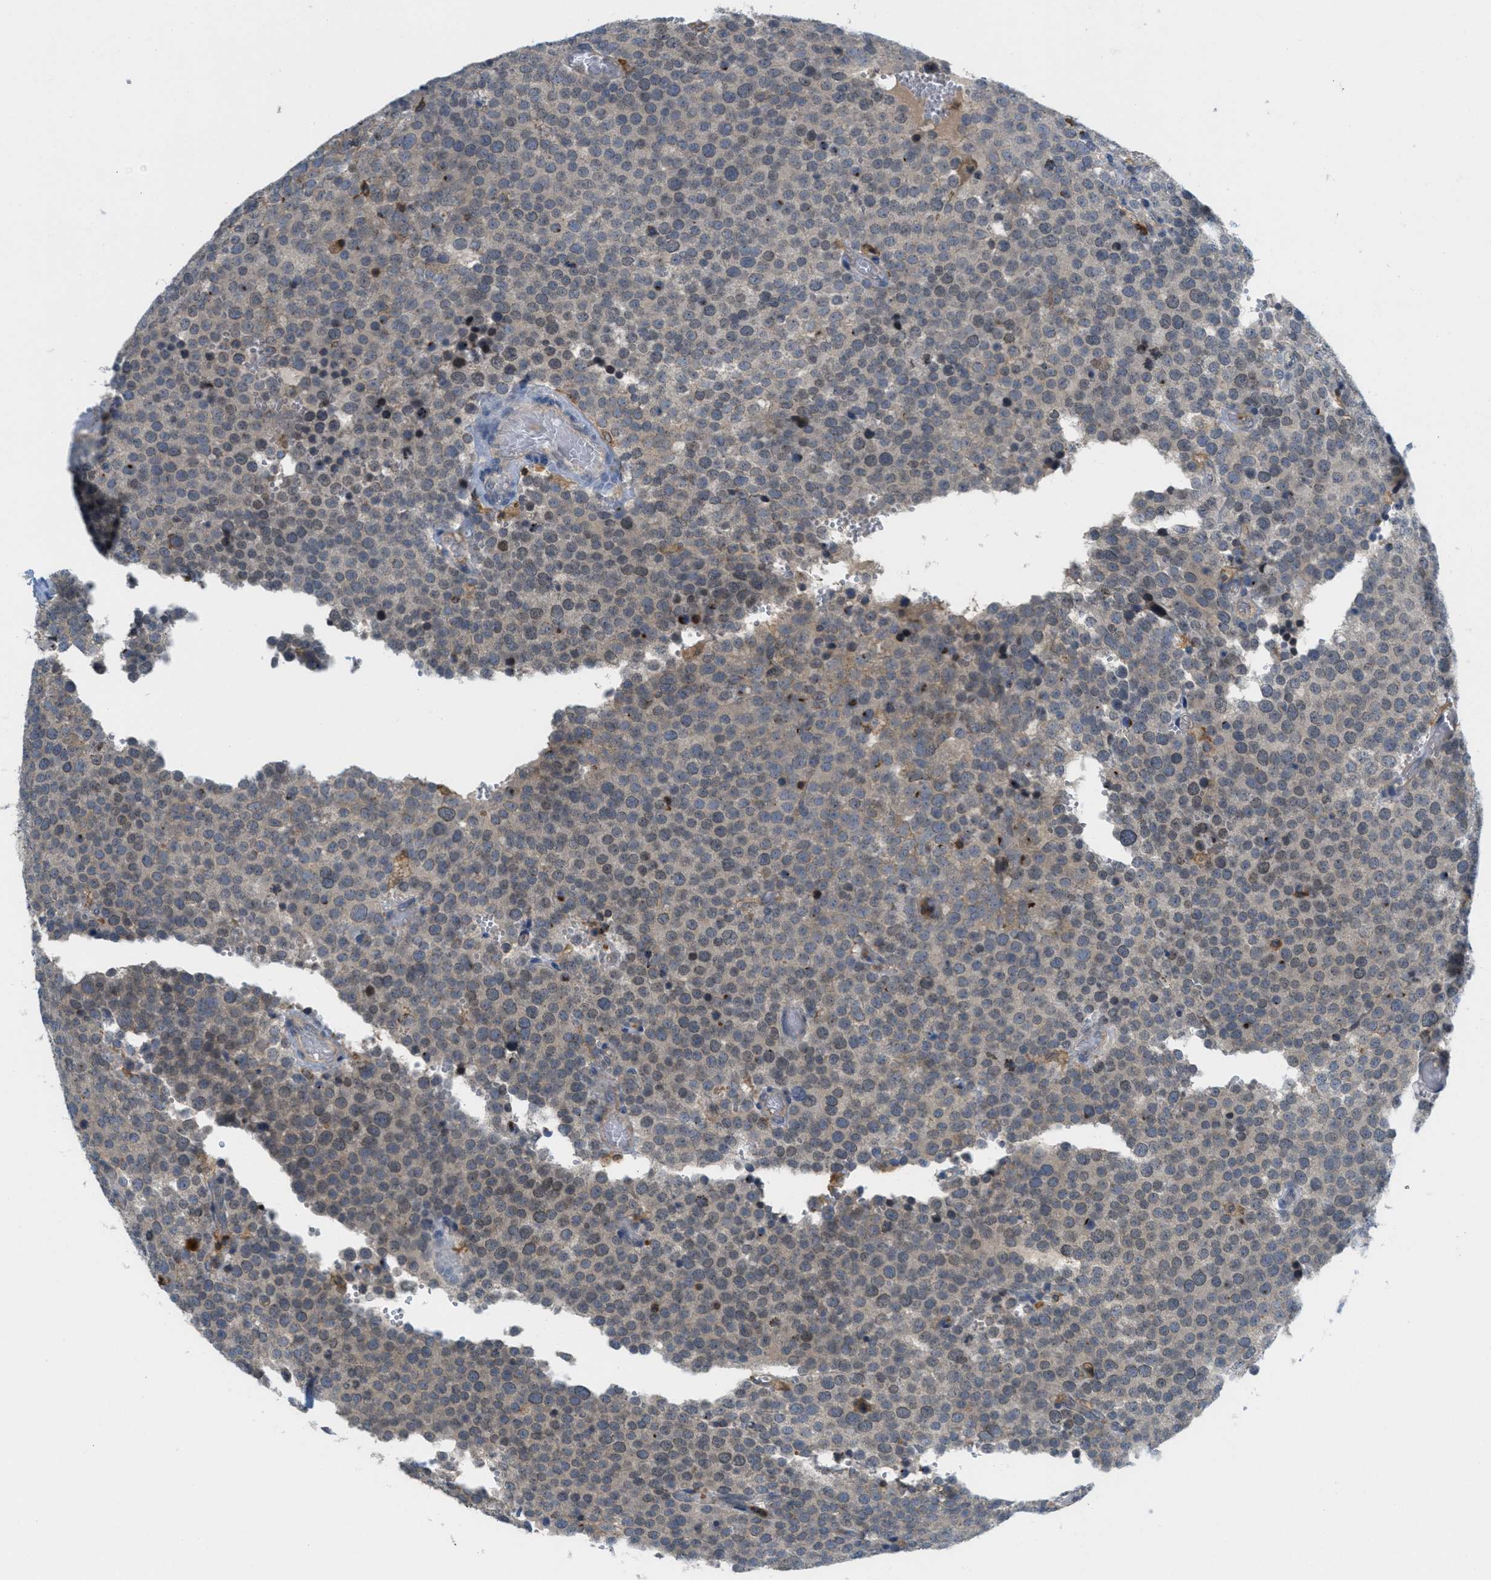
{"staining": {"intensity": "weak", "quantity": "<25%", "location": "cytoplasmic/membranous"}, "tissue": "testis cancer", "cell_type": "Tumor cells", "image_type": "cancer", "snomed": [{"axis": "morphology", "description": "Normal tissue, NOS"}, {"axis": "morphology", "description": "Seminoma, NOS"}, {"axis": "topography", "description": "Testis"}], "caption": "High magnification brightfield microscopy of seminoma (testis) stained with DAB (brown) and counterstained with hematoxylin (blue): tumor cells show no significant positivity. Brightfield microscopy of immunohistochemistry stained with DAB (3,3'-diaminobenzidine) (brown) and hematoxylin (blue), captured at high magnification.", "gene": "GRIK2", "patient": {"sex": "male", "age": 71}}